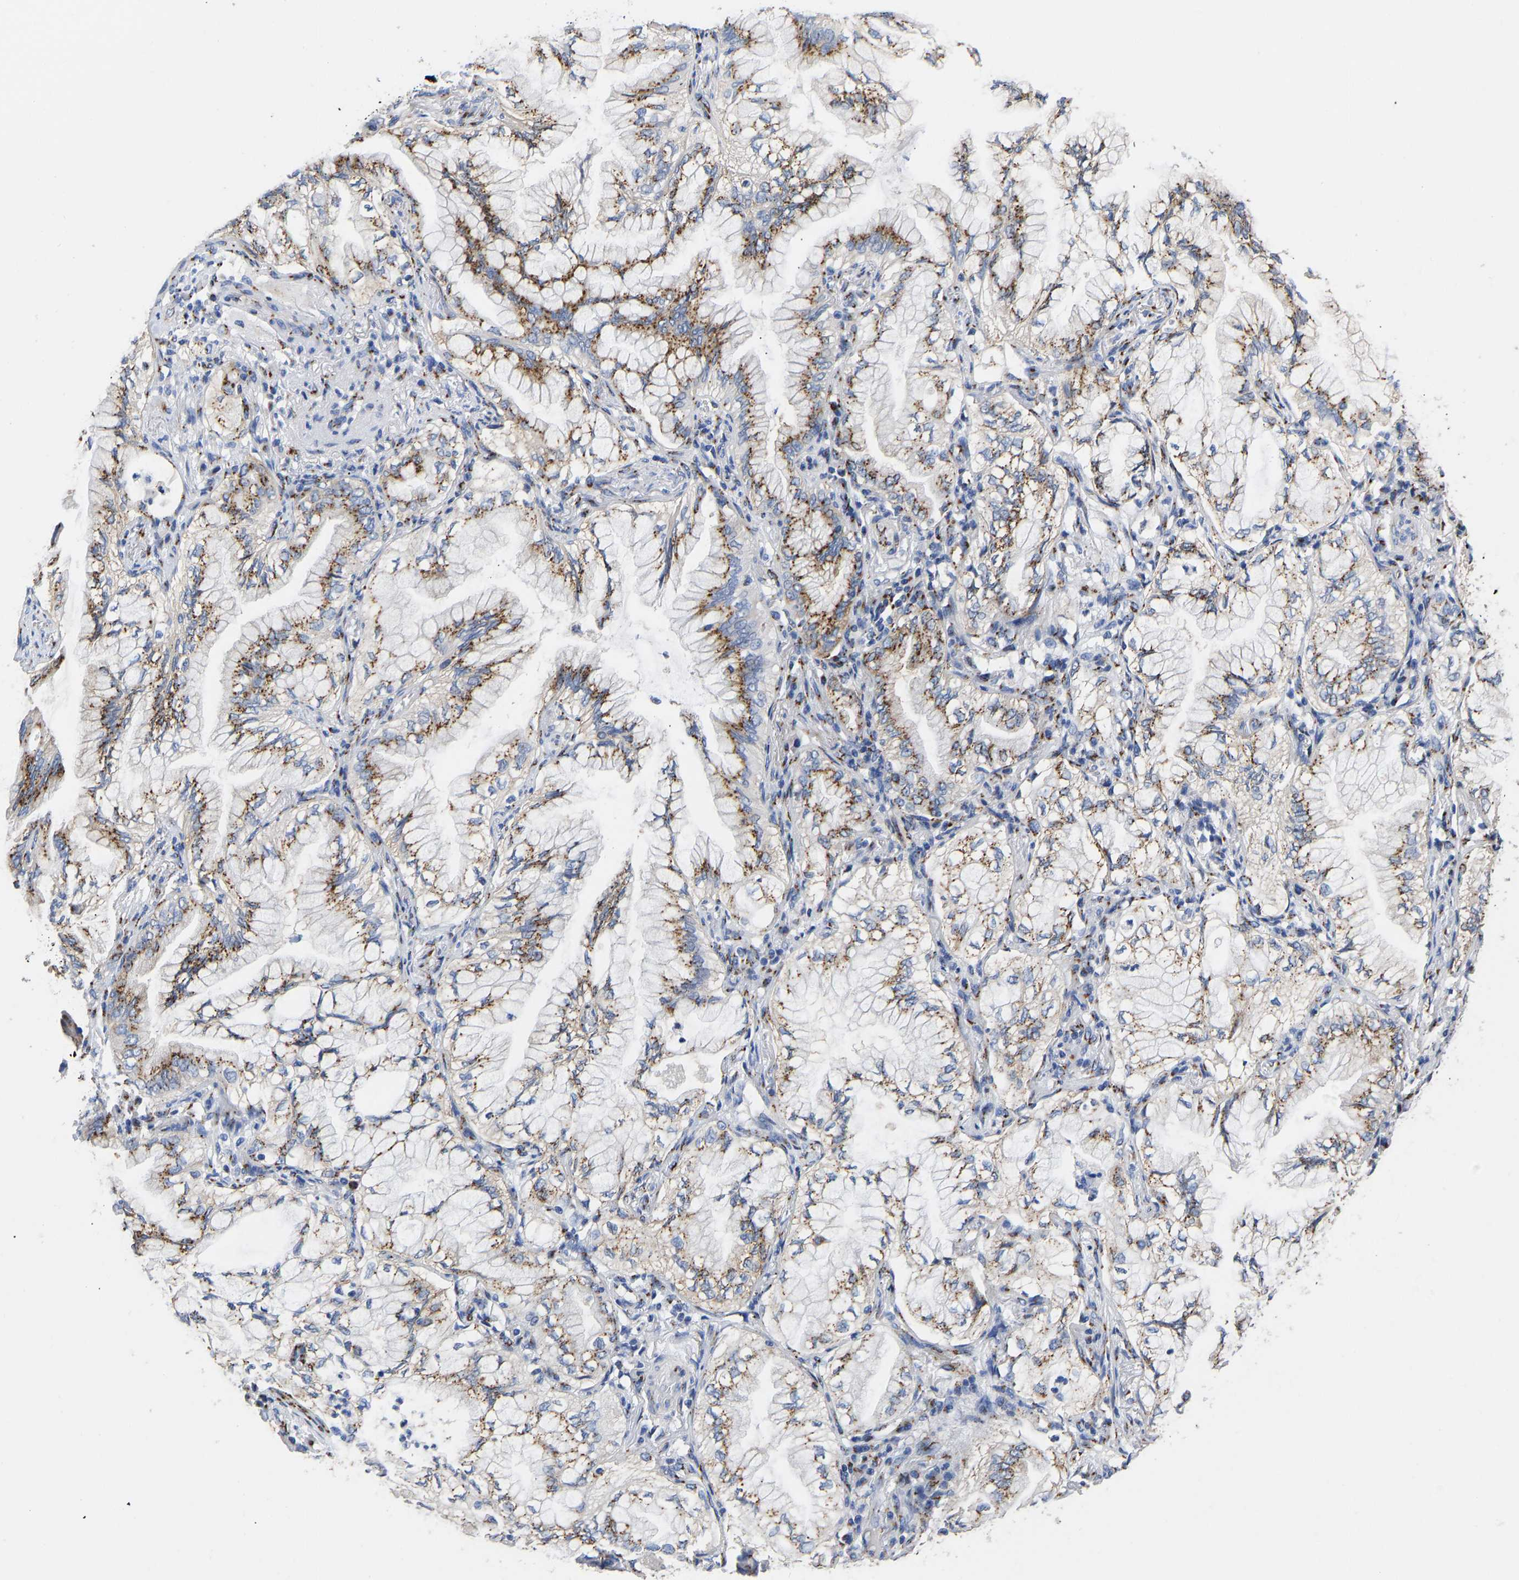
{"staining": {"intensity": "moderate", "quantity": ">75%", "location": "cytoplasmic/membranous"}, "tissue": "lung cancer", "cell_type": "Tumor cells", "image_type": "cancer", "snomed": [{"axis": "morphology", "description": "Adenocarcinoma, NOS"}, {"axis": "topography", "description": "Lung"}], "caption": "A brown stain labels moderate cytoplasmic/membranous expression of a protein in lung adenocarcinoma tumor cells.", "gene": "TMEM87A", "patient": {"sex": "female", "age": 70}}